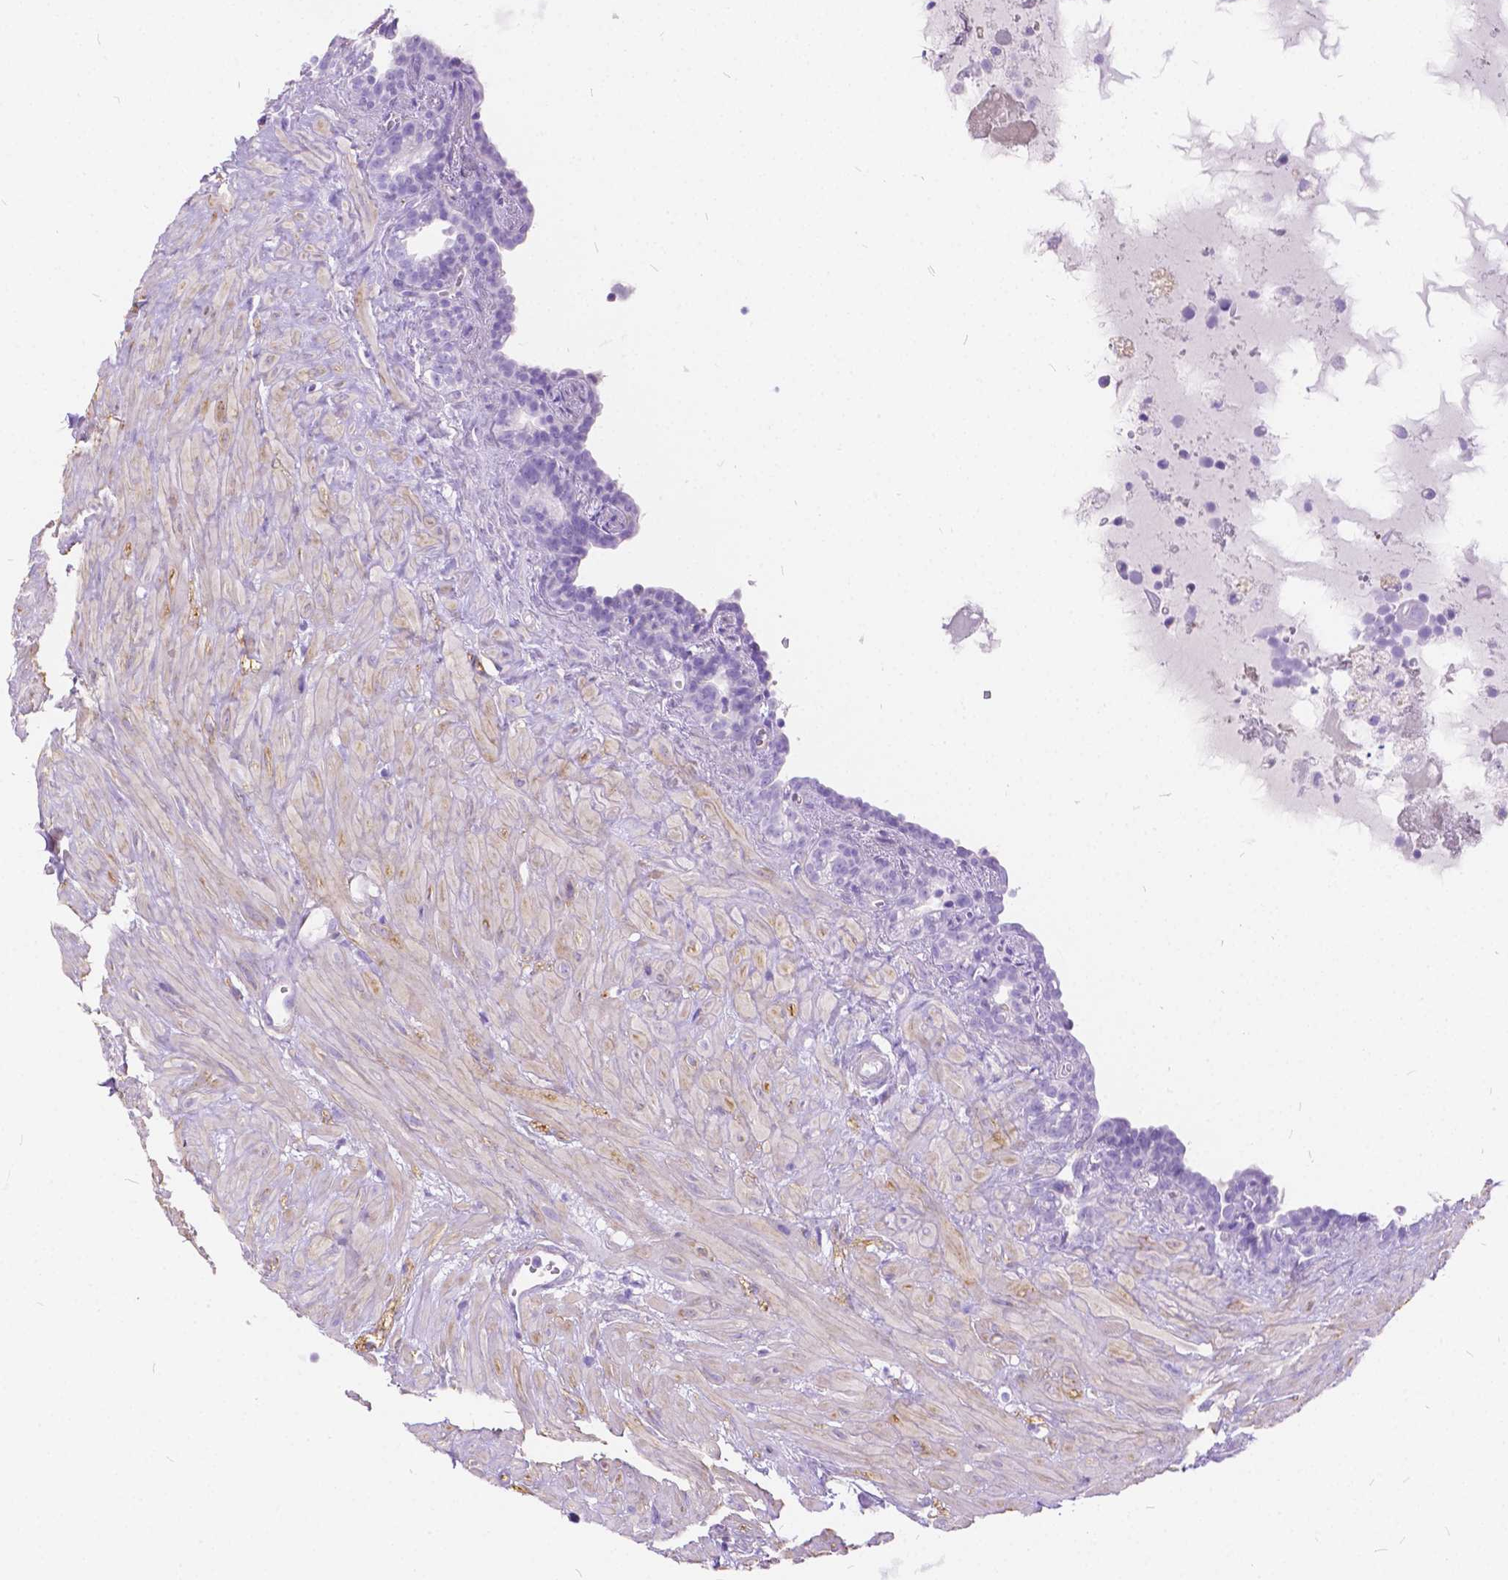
{"staining": {"intensity": "negative", "quantity": "none", "location": "none"}, "tissue": "seminal vesicle", "cell_type": "Glandular cells", "image_type": "normal", "snomed": [{"axis": "morphology", "description": "Normal tissue, NOS"}, {"axis": "topography", "description": "Seminal veicle"}], "caption": "A high-resolution photomicrograph shows immunohistochemistry staining of unremarkable seminal vesicle, which exhibits no significant expression in glandular cells. Nuclei are stained in blue.", "gene": "CHRM1", "patient": {"sex": "male", "age": 76}}